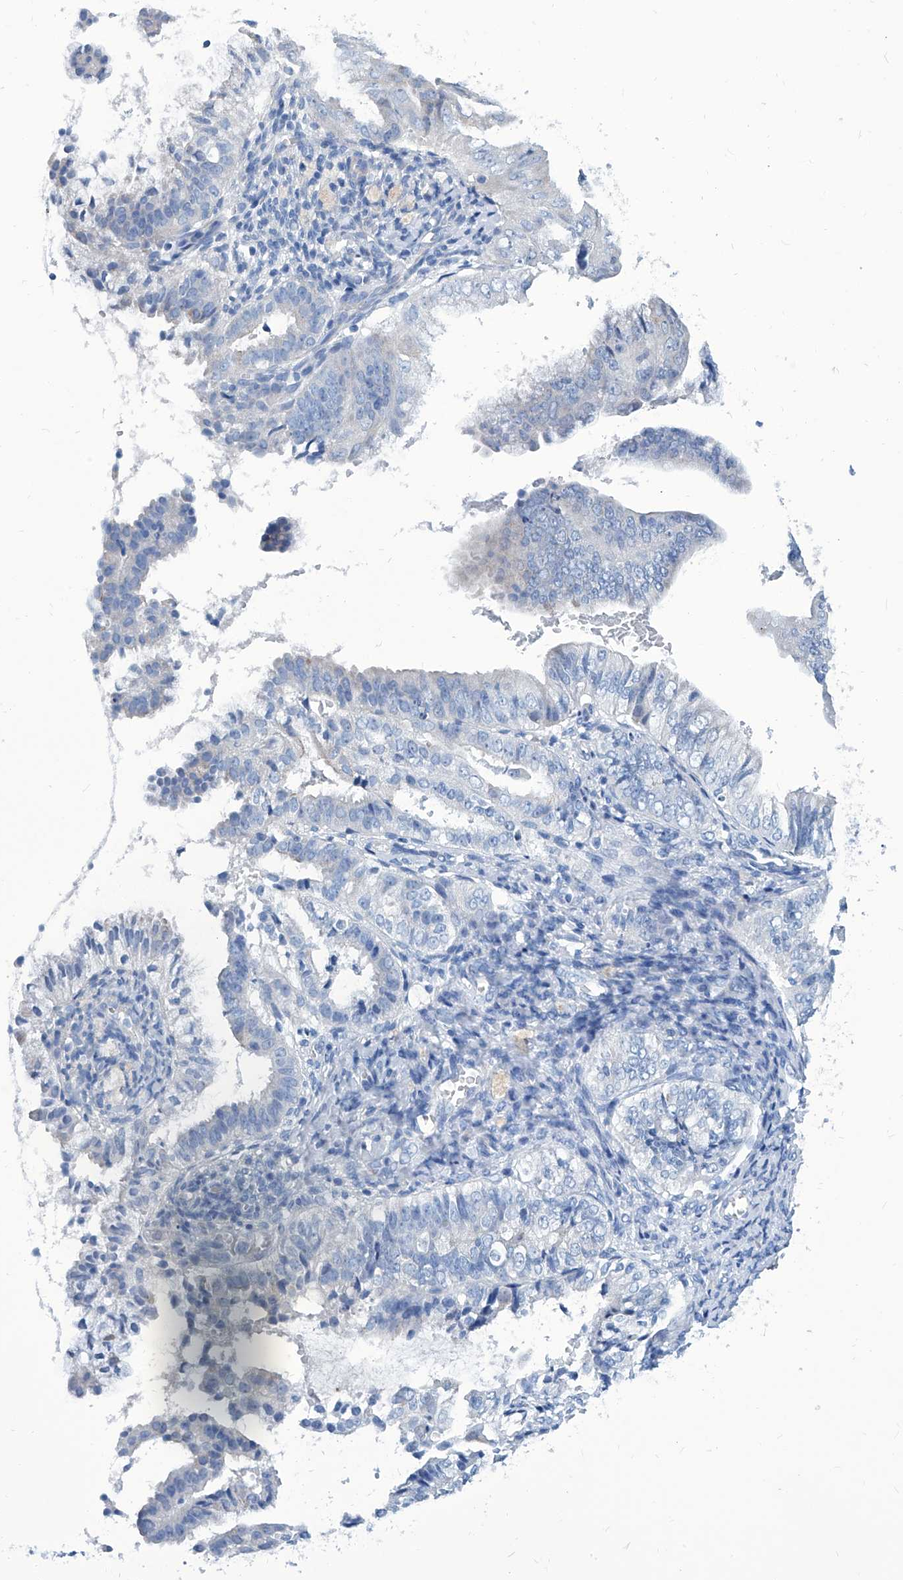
{"staining": {"intensity": "negative", "quantity": "none", "location": "none"}, "tissue": "endometrial cancer", "cell_type": "Tumor cells", "image_type": "cancer", "snomed": [{"axis": "morphology", "description": "Adenocarcinoma, NOS"}, {"axis": "topography", "description": "Endometrium"}], "caption": "Immunohistochemistry (IHC) of endometrial cancer reveals no expression in tumor cells.", "gene": "ZNF519", "patient": {"sex": "female", "age": 63}}